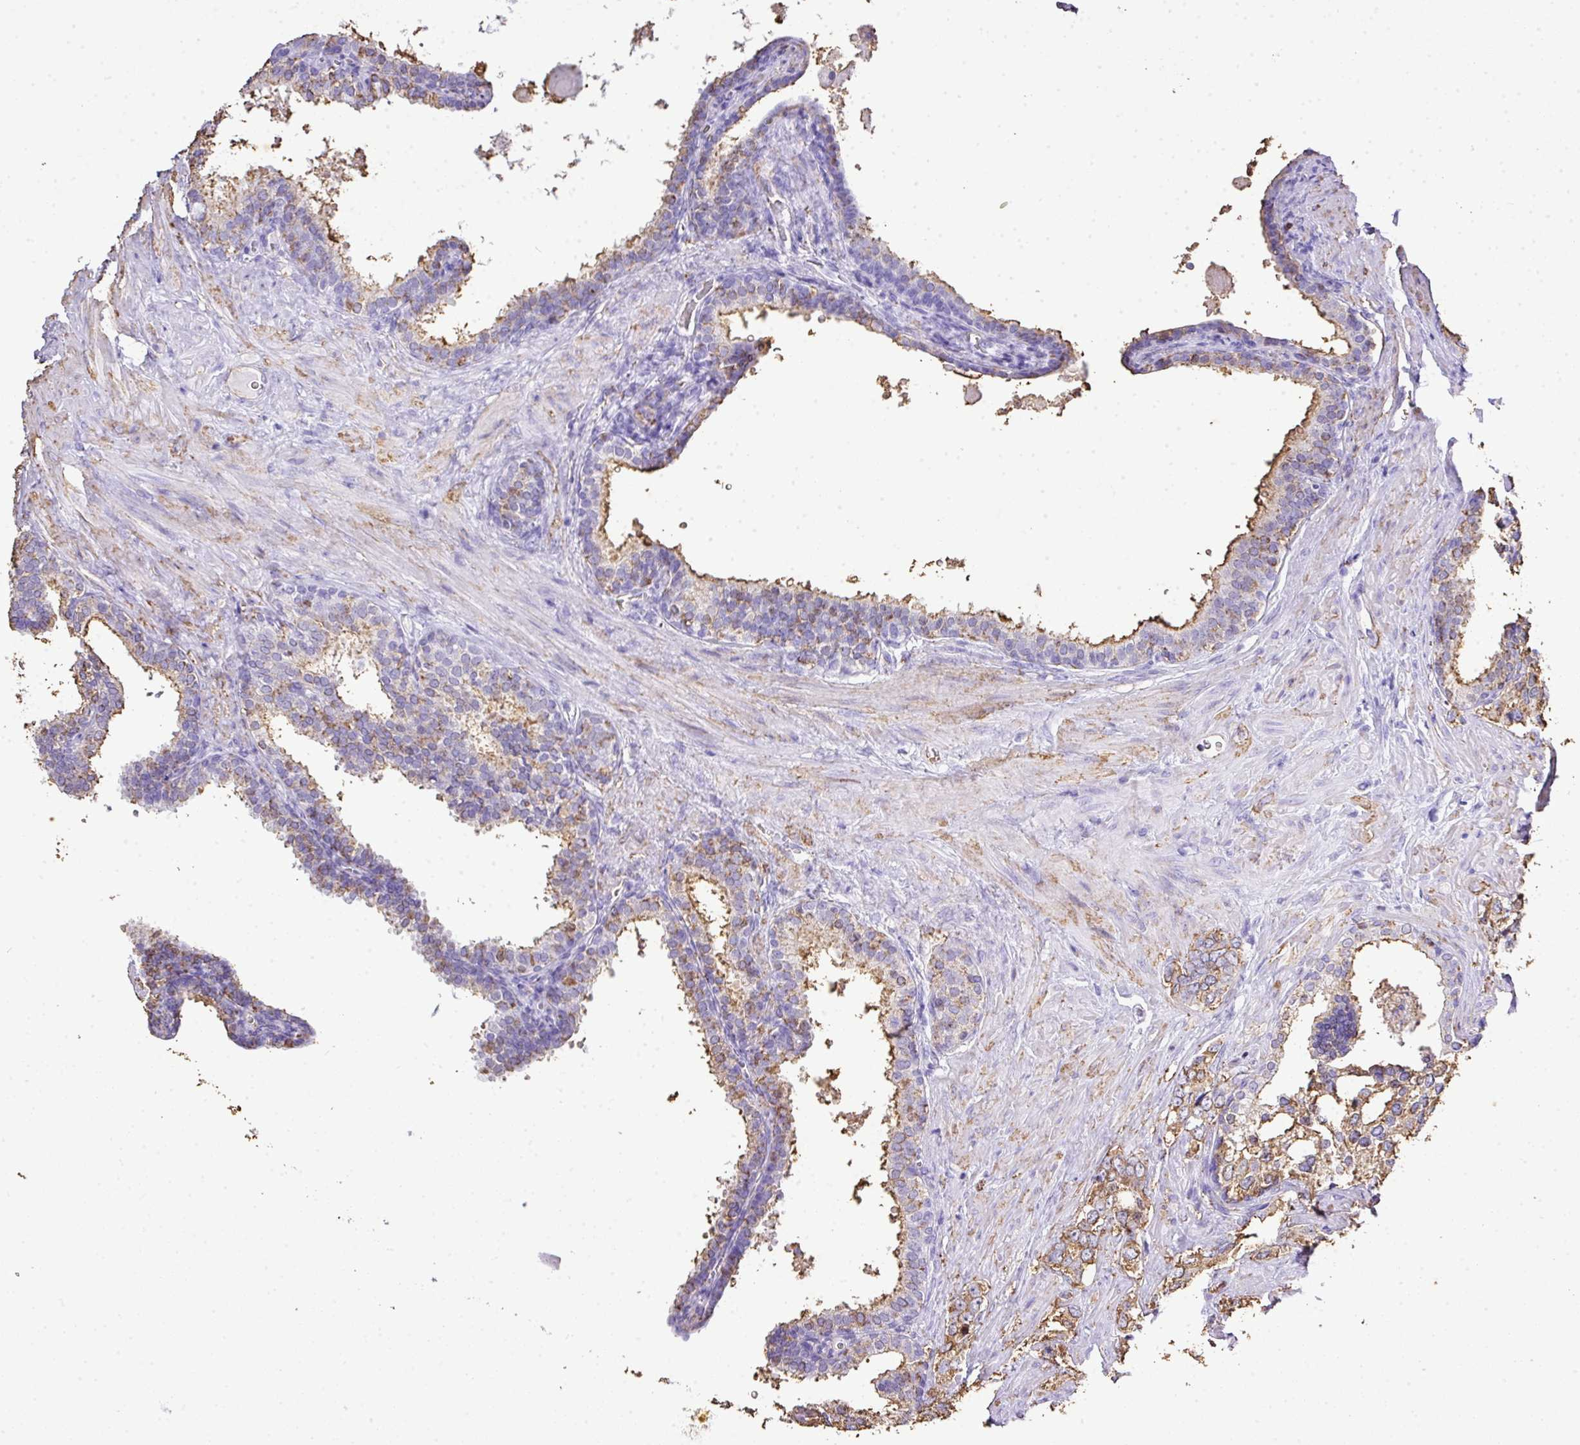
{"staining": {"intensity": "moderate", "quantity": "25%-75%", "location": "cytoplasmic/membranous"}, "tissue": "prostate cancer", "cell_type": "Tumor cells", "image_type": "cancer", "snomed": [{"axis": "morphology", "description": "Adenocarcinoma, High grade"}, {"axis": "topography", "description": "Prostate"}], "caption": "This is an image of IHC staining of prostate high-grade adenocarcinoma, which shows moderate staining in the cytoplasmic/membranous of tumor cells.", "gene": "KCNJ11", "patient": {"sex": "male", "age": 66}}